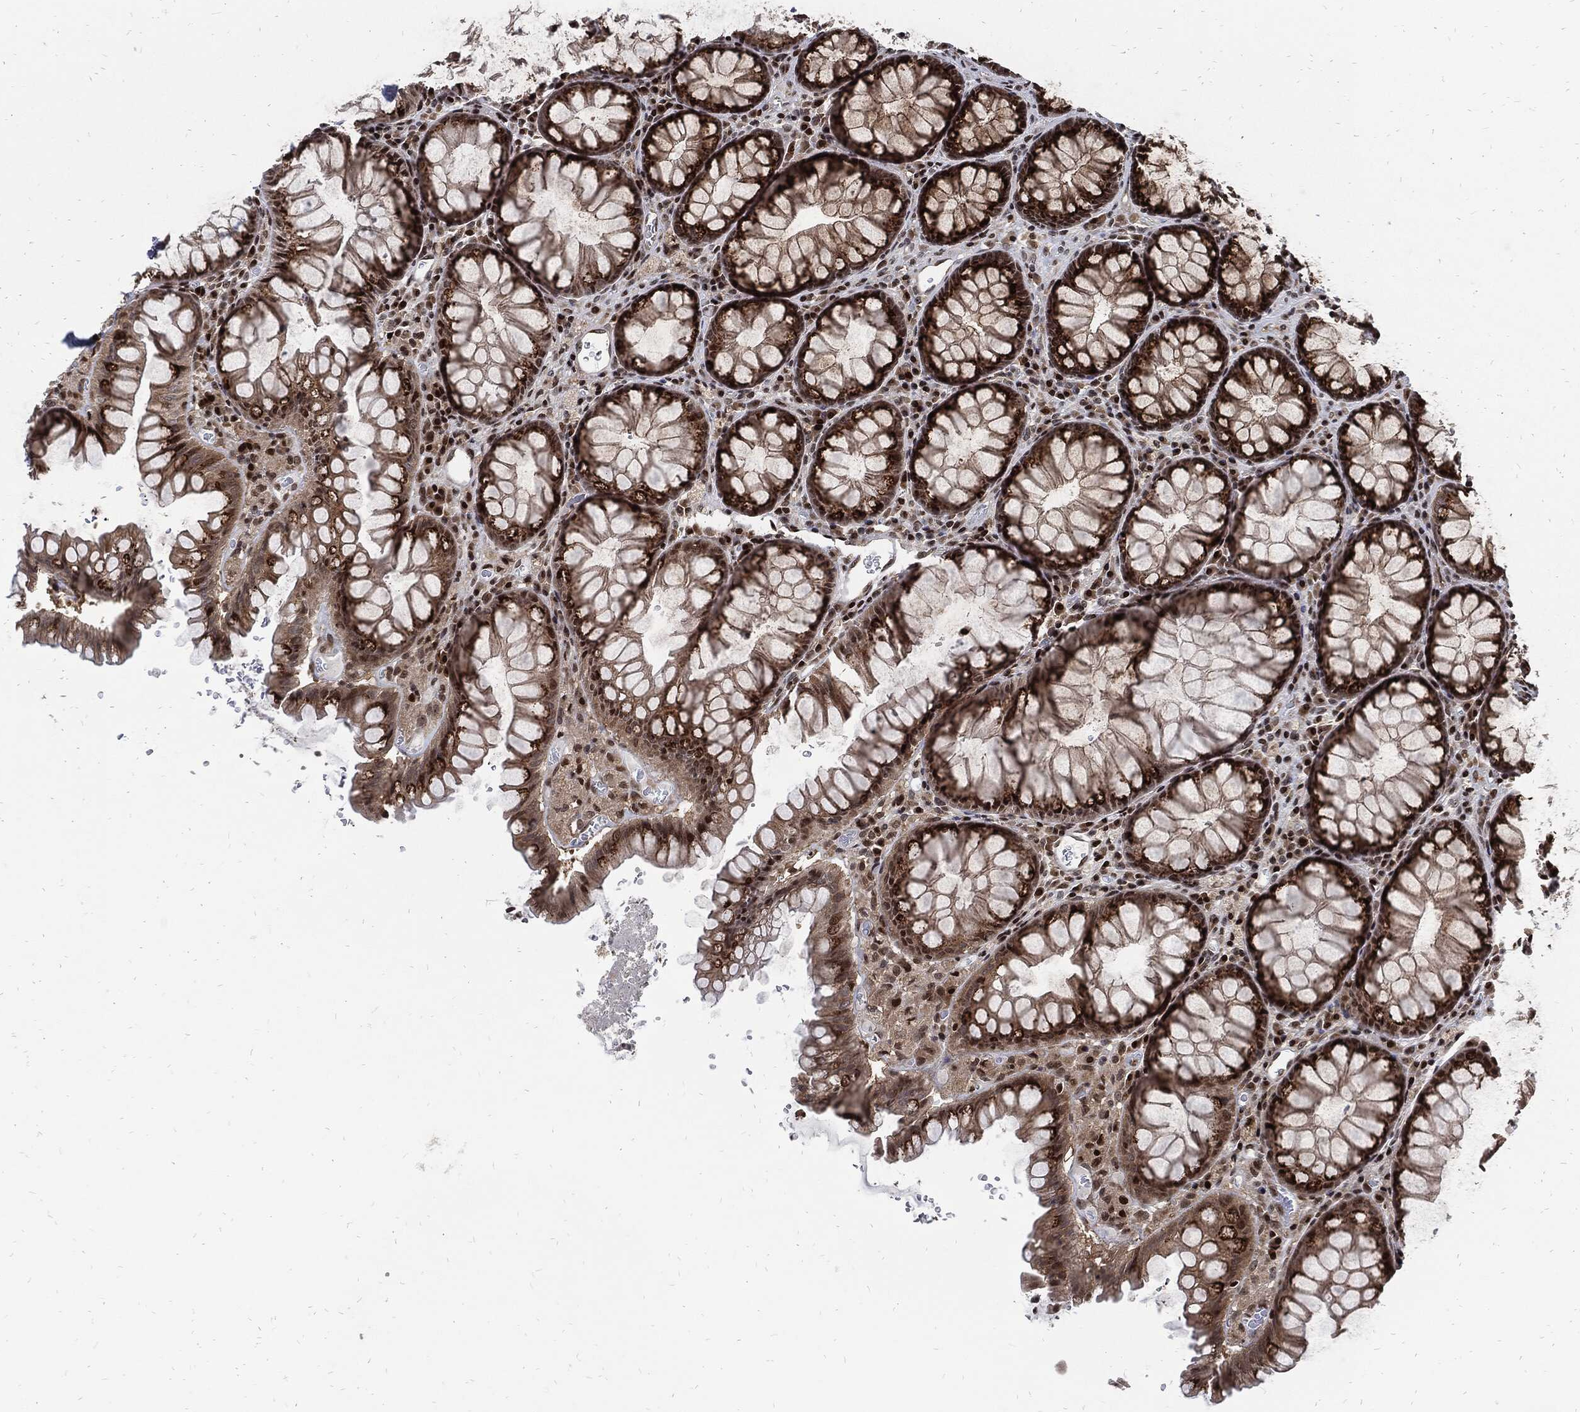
{"staining": {"intensity": "strong", "quantity": "25%-75%", "location": "cytoplasmic/membranous,nuclear"}, "tissue": "rectum", "cell_type": "Glandular cells", "image_type": "normal", "snomed": [{"axis": "morphology", "description": "Normal tissue, NOS"}, {"axis": "topography", "description": "Rectum"}], "caption": "Immunohistochemistry photomicrograph of normal human rectum stained for a protein (brown), which reveals high levels of strong cytoplasmic/membranous,nuclear positivity in approximately 25%-75% of glandular cells.", "gene": "ZNF775", "patient": {"sex": "female", "age": 68}}